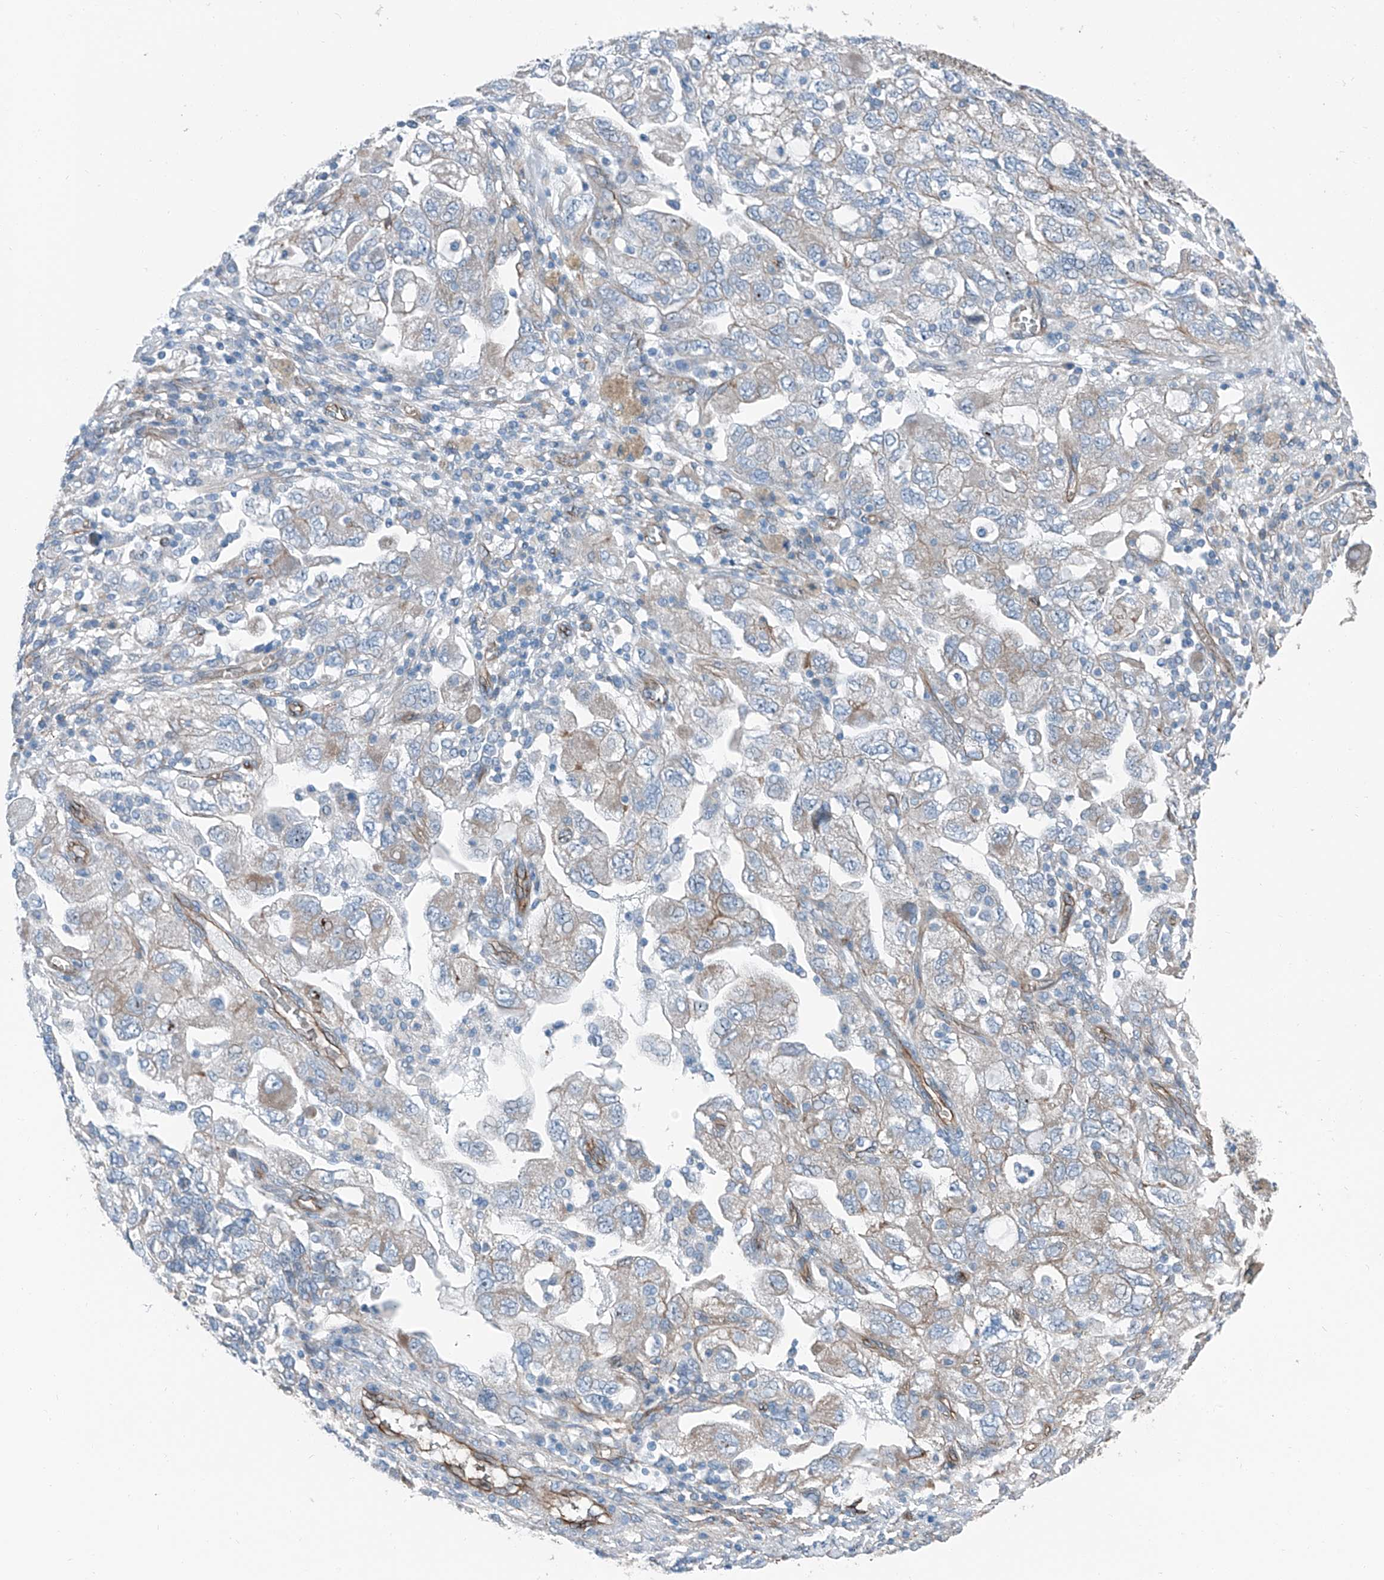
{"staining": {"intensity": "weak", "quantity": "<25%", "location": "cytoplasmic/membranous"}, "tissue": "ovarian cancer", "cell_type": "Tumor cells", "image_type": "cancer", "snomed": [{"axis": "morphology", "description": "Carcinoma, NOS"}, {"axis": "morphology", "description": "Cystadenocarcinoma, serous, NOS"}, {"axis": "topography", "description": "Ovary"}], "caption": "Immunohistochemistry (IHC) photomicrograph of ovarian cancer (serous cystadenocarcinoma) stained for a protein (brown), which exhibits no expression in tumor cells.", "gene": "THEMIS2", "patient": {"sex": "female", "age": 69}}